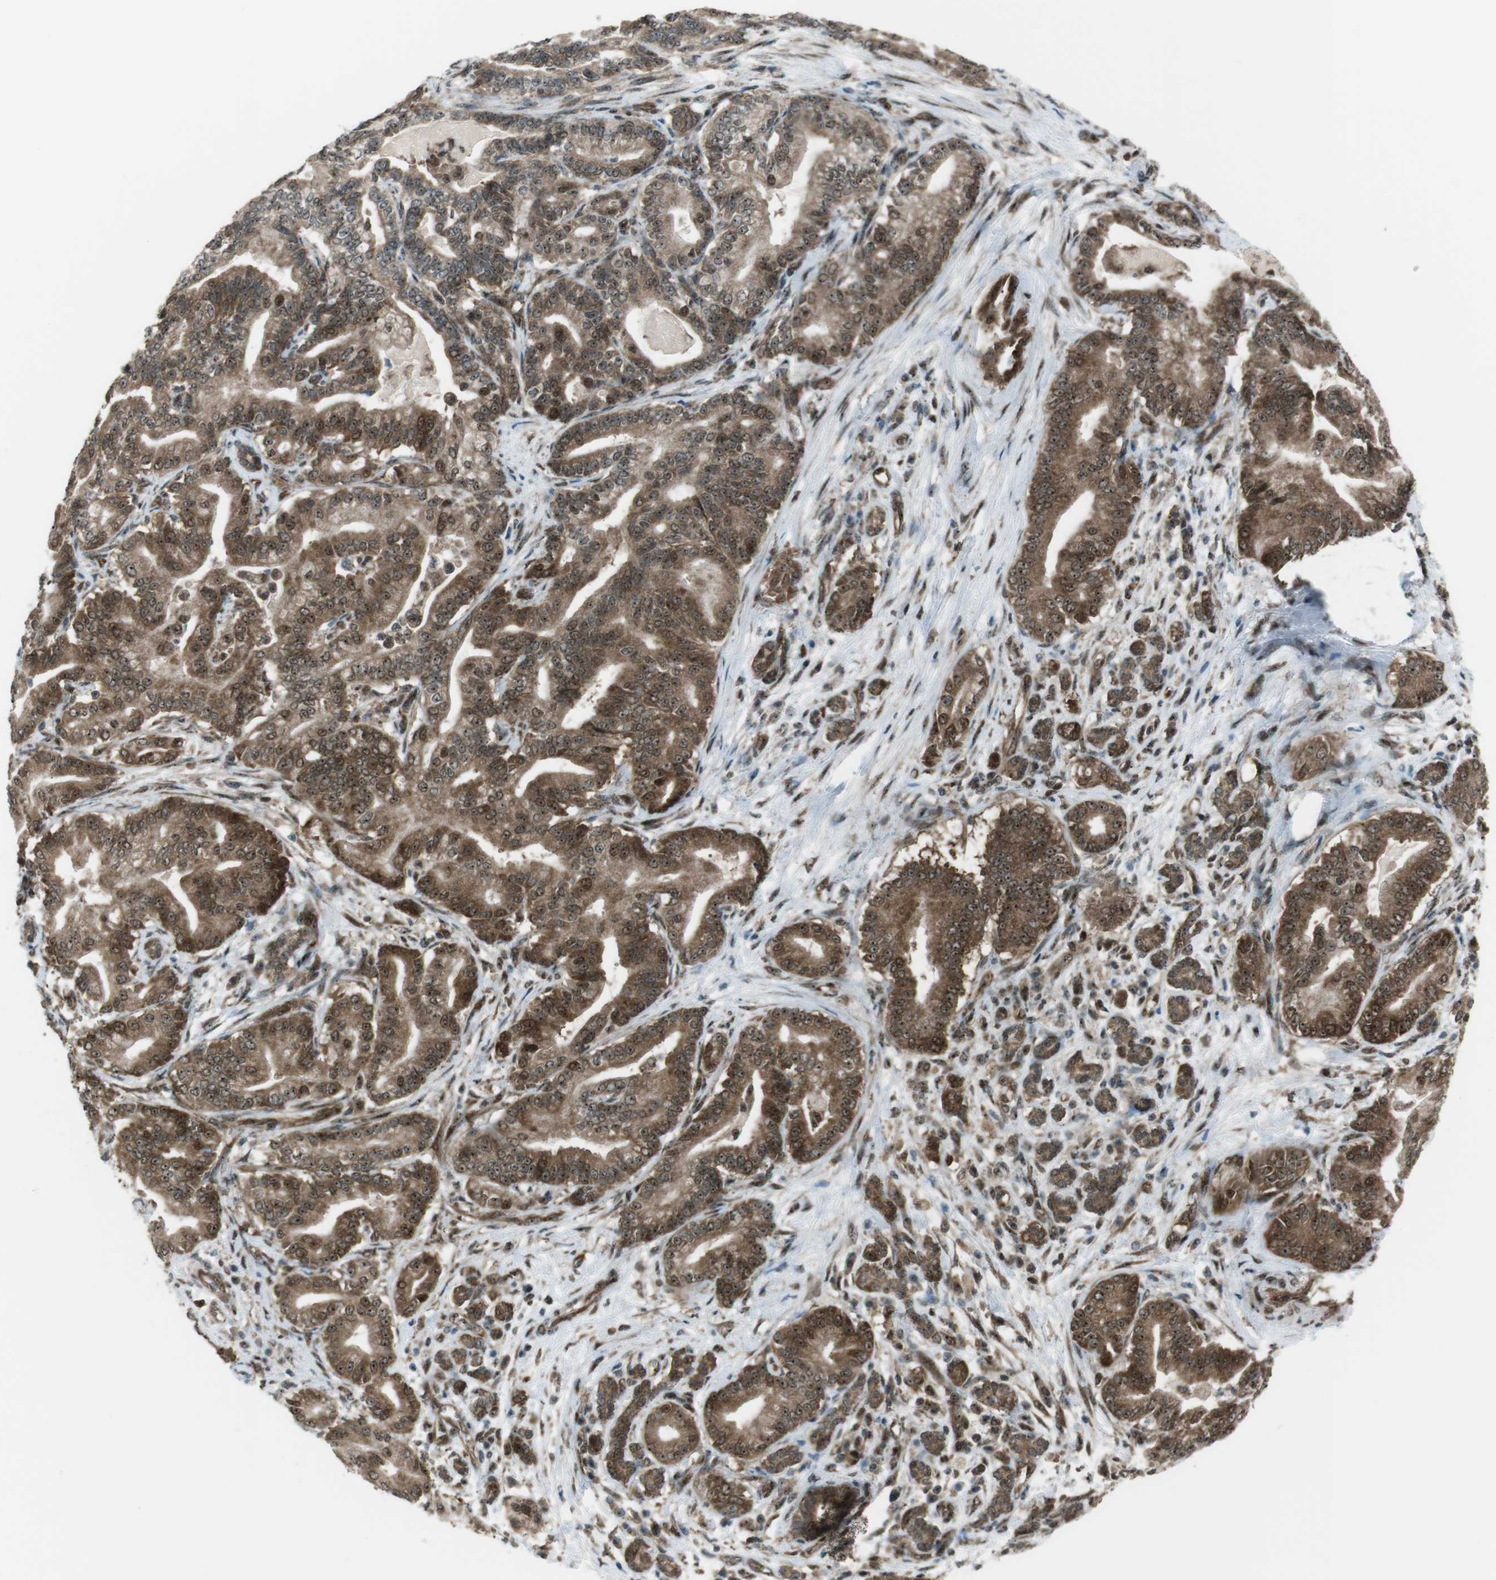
{"staining": {"intensity": "moderate", "quantity": ">75%", "location": "cytoplasmic/membranous,nuclear"}, "tissue": "pancreatic cancer", "cell_type": "Tumor cells", "image_type": "cancer", "snomed": [{"axis": "morphology", "description": "Normal tissue, NOS"}, {"axis": "morphology", "description": "Adenocarcinoma, NOS"}, {"axis": "topography", "description": "Pancreas"}], "caption": "This micrograph shows IHC staining of adenocarcinoma (pancreatic), with medium moderate cytoplasmic/membranous and nuclear positivity in approximately >75% of tumor cells.", "gene": "CSNK1D", "patient": {"sex": "male", "age": 63}}